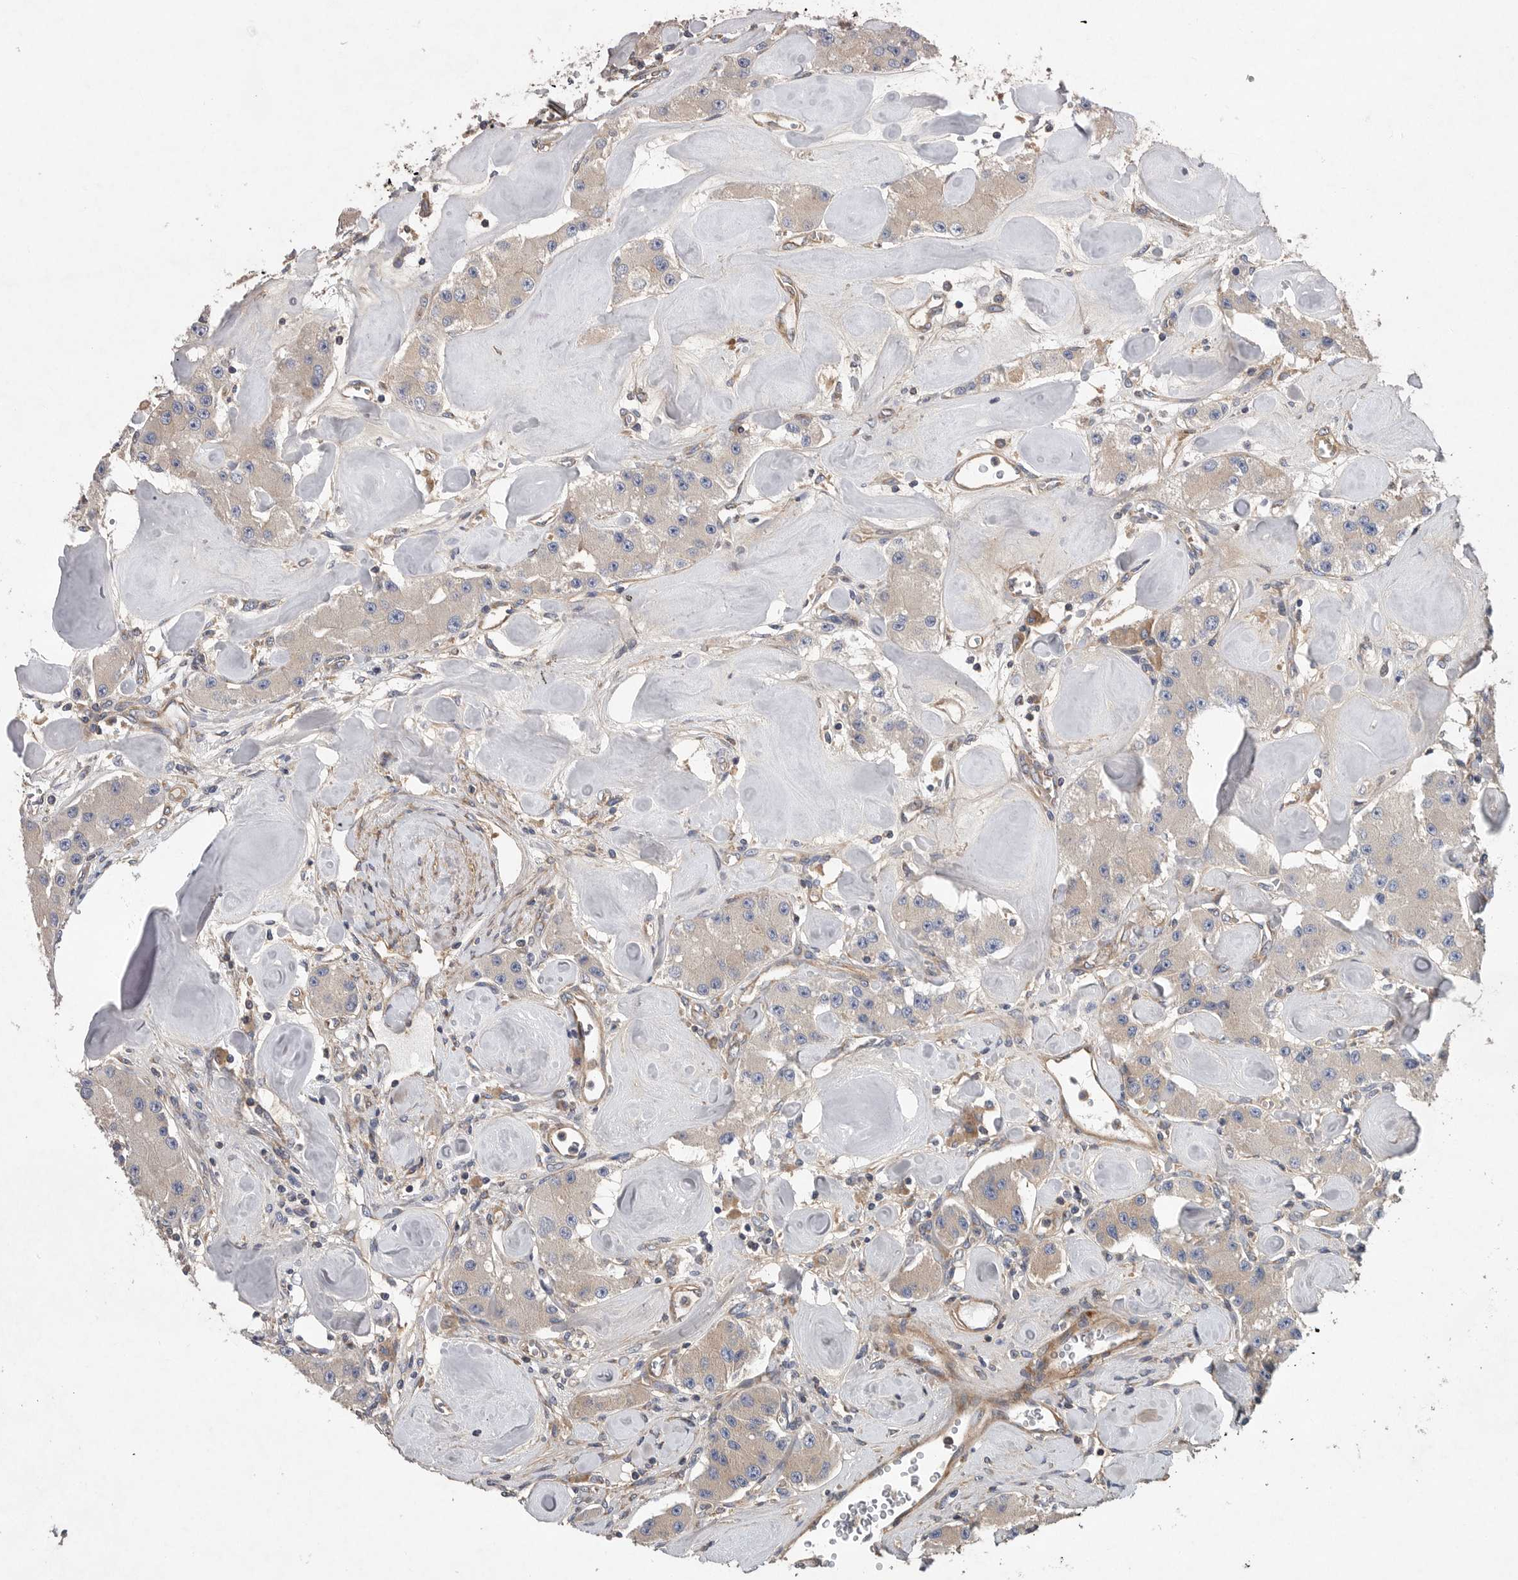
{"staining": {"intensity": "negative", "quantity": "none", "location": "none"}, "tissue": "carcinoid", "cell_type": "Tumor cells", "image_type": "cancer", "snomed": [{"axis": "morphology", "description": "Carcinoid, malignant, NOS"}, {"axis": "topography", "description": "Pancreas"}], "caption": "This is an IHC image of human carcinoid. There is no positivity in tumor cells.", "gene": "OXR1", "patient": {"sex": "male", "age": 41}}